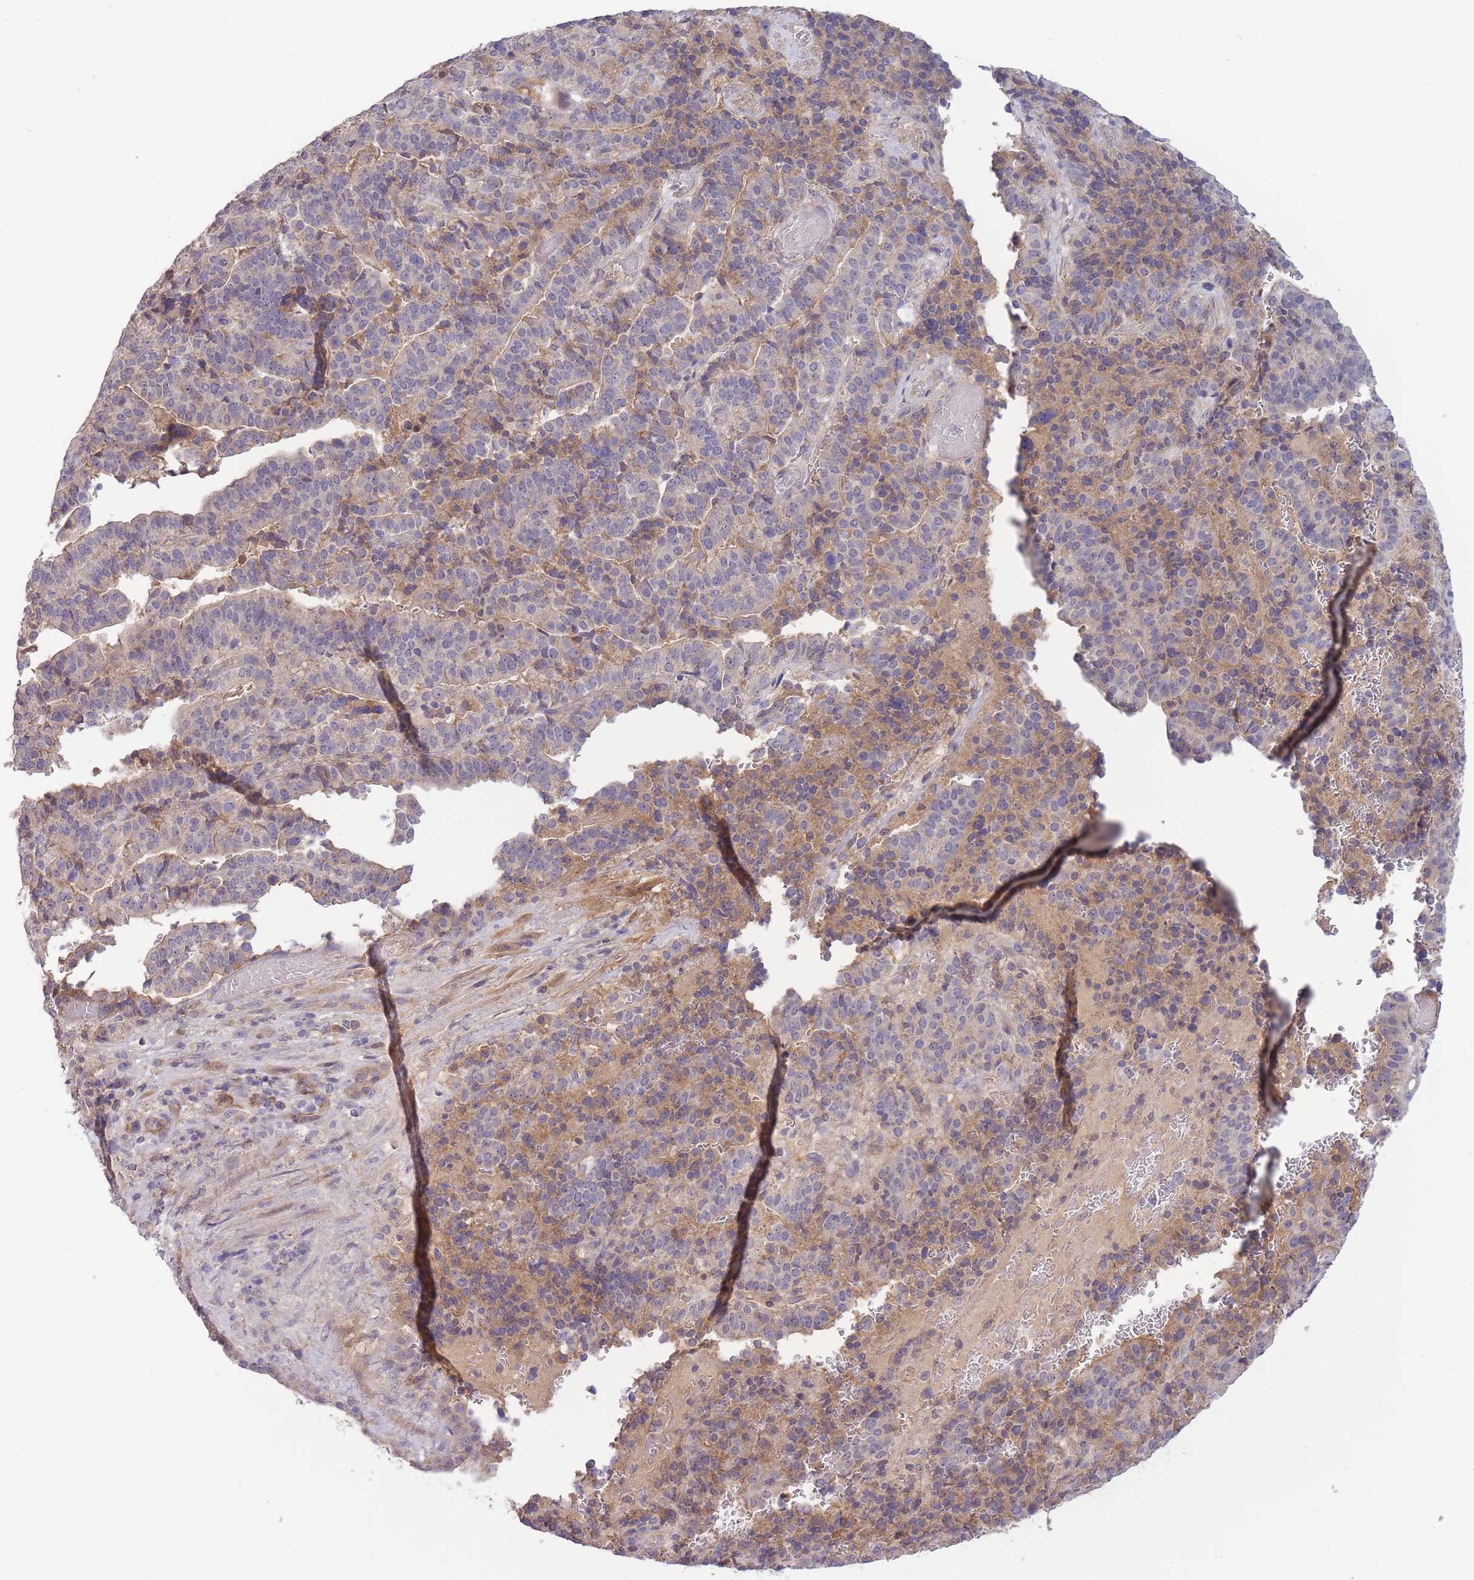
{"staining": {"intensity": "weak", "quantity": "<25%", "location": "cytoplasmic/membranous"}, "tissue": "stomach cancer", "cell_type": "Tumor cells", "image_type": "cancer", "snomed": [{"axis": "morphology", "description": "Adenocarcinoma, NOS"}, {"axis": "topography", "description": "Stomach"}], "caption": "Human stomach adenocarcinoma stained for a protein using immunohistochemistry (IHC) reveals no expression in tumor cells.", "gene": "NDUFAF5", "patient": {"sex": "male", "age": 48}}